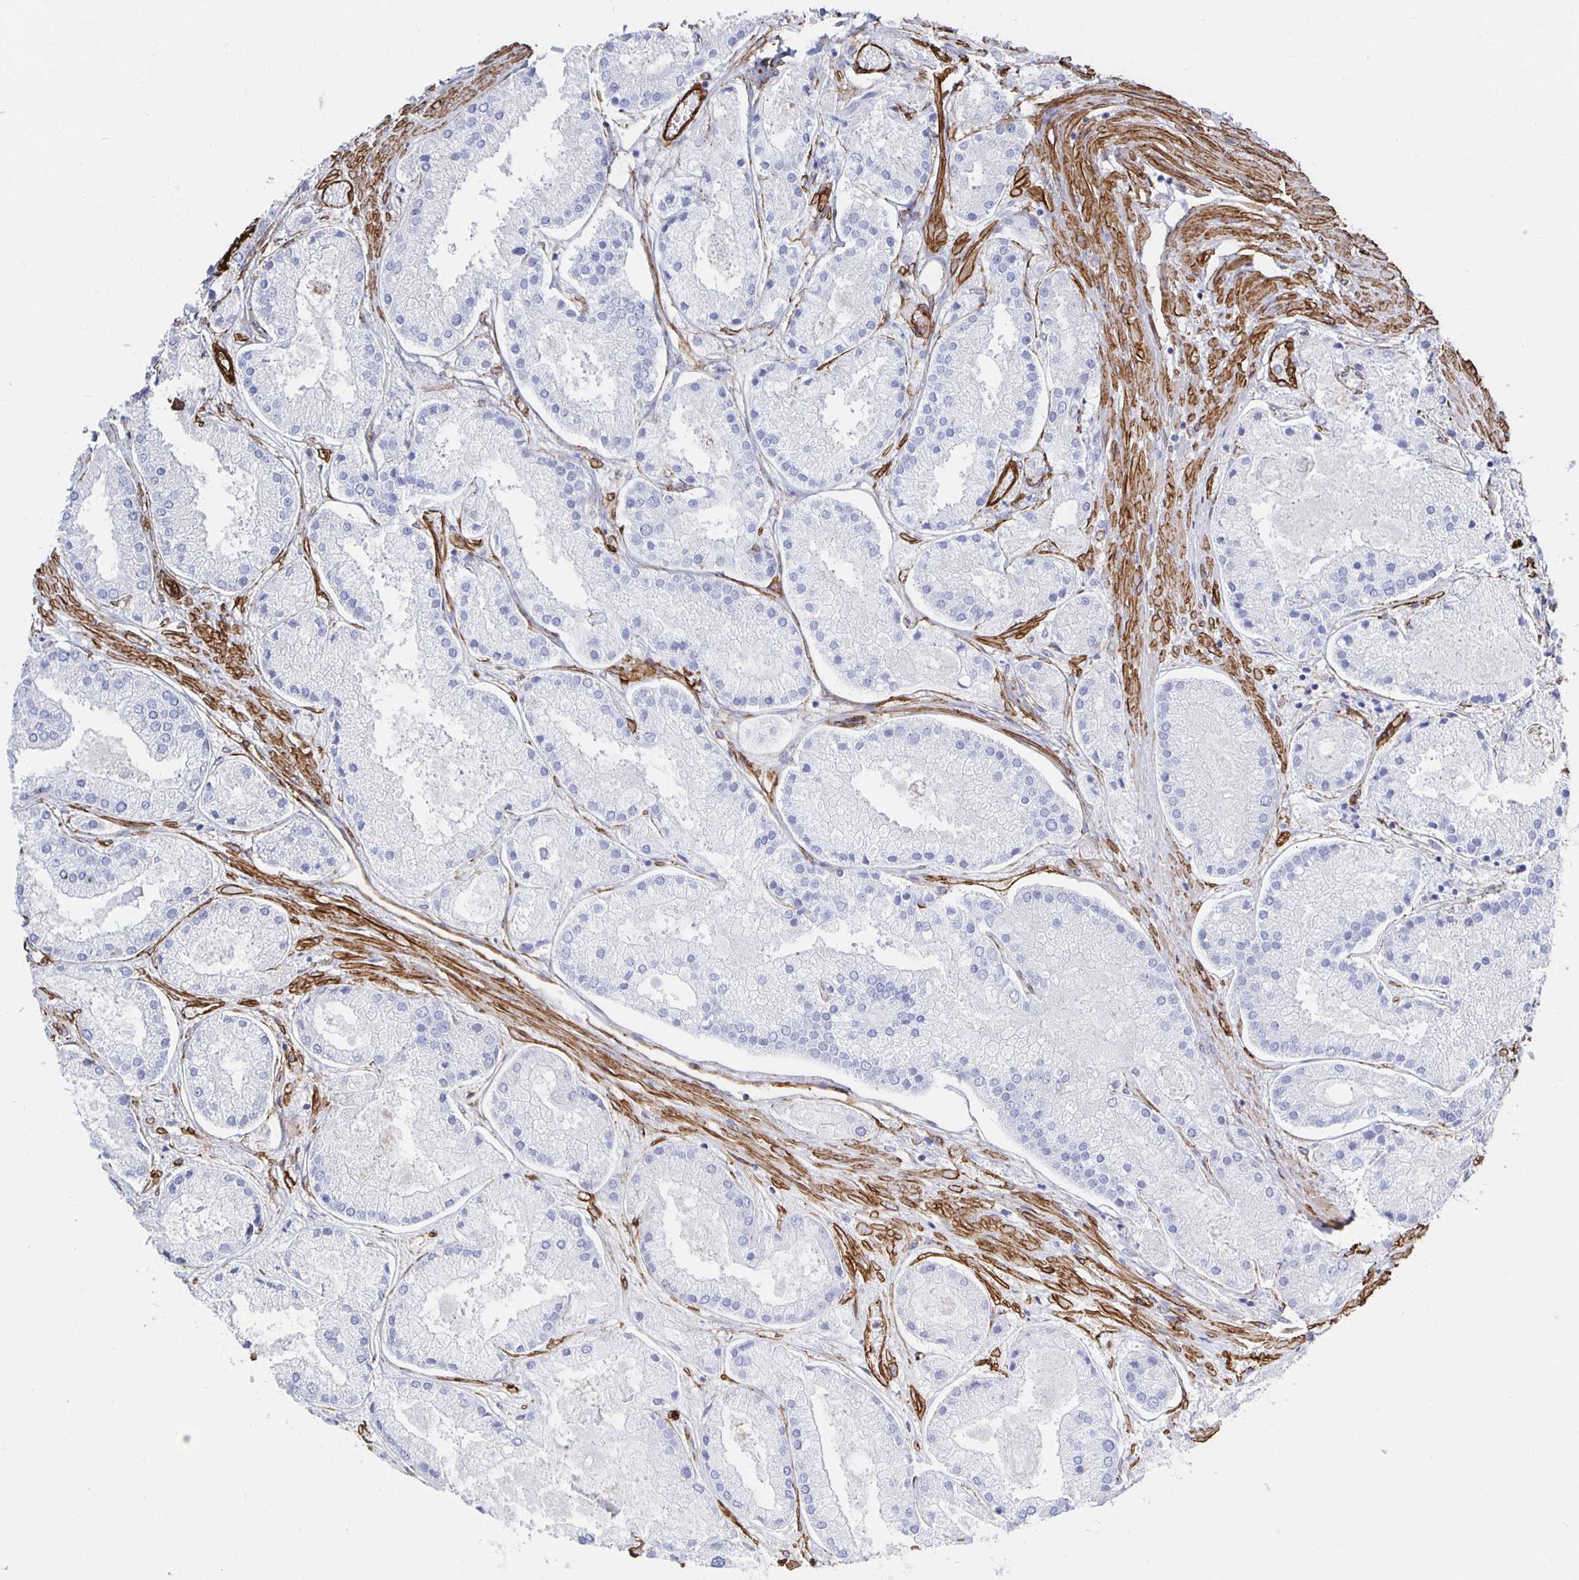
{"staining": {"intensity": "negative", "quantity": "none", "location": "none"}, "tissue": "prostate cancer", "cell_type": "Tumor cells", "image_type": "cancer", "snomed": [{"axis": "morphology", "description": "Adenocarcinoma, High grade"}, {"axis": "topography", "description": "Prostate"}], "caption": "High-grade adenocarcinoma (prostate) stained for a protein using immunohistochemistry (IHC) reveals no staining tumor cells.", "gene": "VIPR2", "patient": {"sex": "male", "age": 67}}